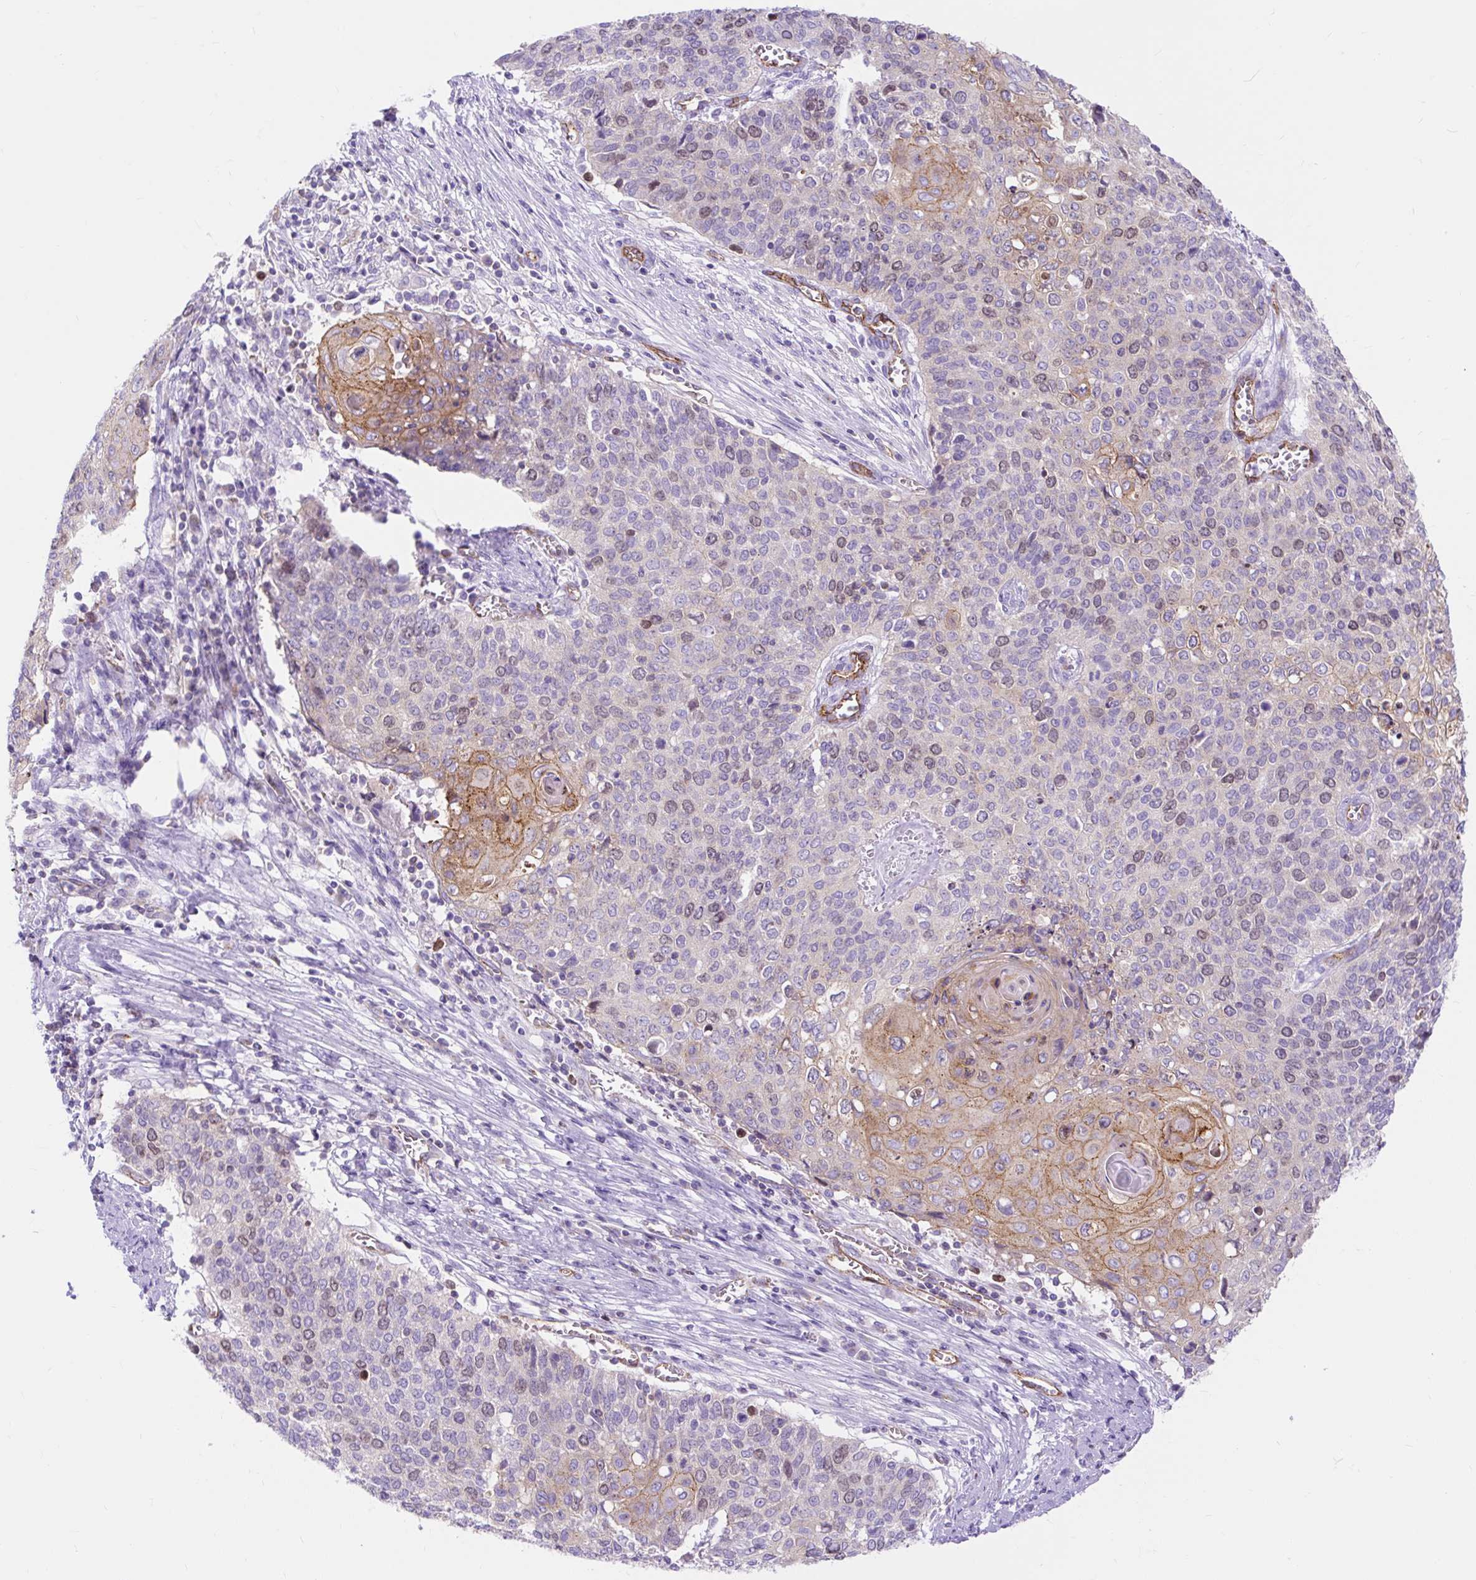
{"staining": {"intensity": "weak", "quantity": "<25%", "location": "cytoplasmic/membranous,nuclear"}, "tissue": "cervical cancer", "cell_type": "Tumor cells", "image_type": "cancer", "snomed": [{"axis": "morphology", "description": "Squamous cell carcinoma, NOS"}, {"axis": "topography", "description": "Cervix"}], "caption": "Tumor cells show no significant staining in squamous cell carcinoma (cervical).", "gene": "HIP1R", "patient": {"sex": "female", "age": 39}}